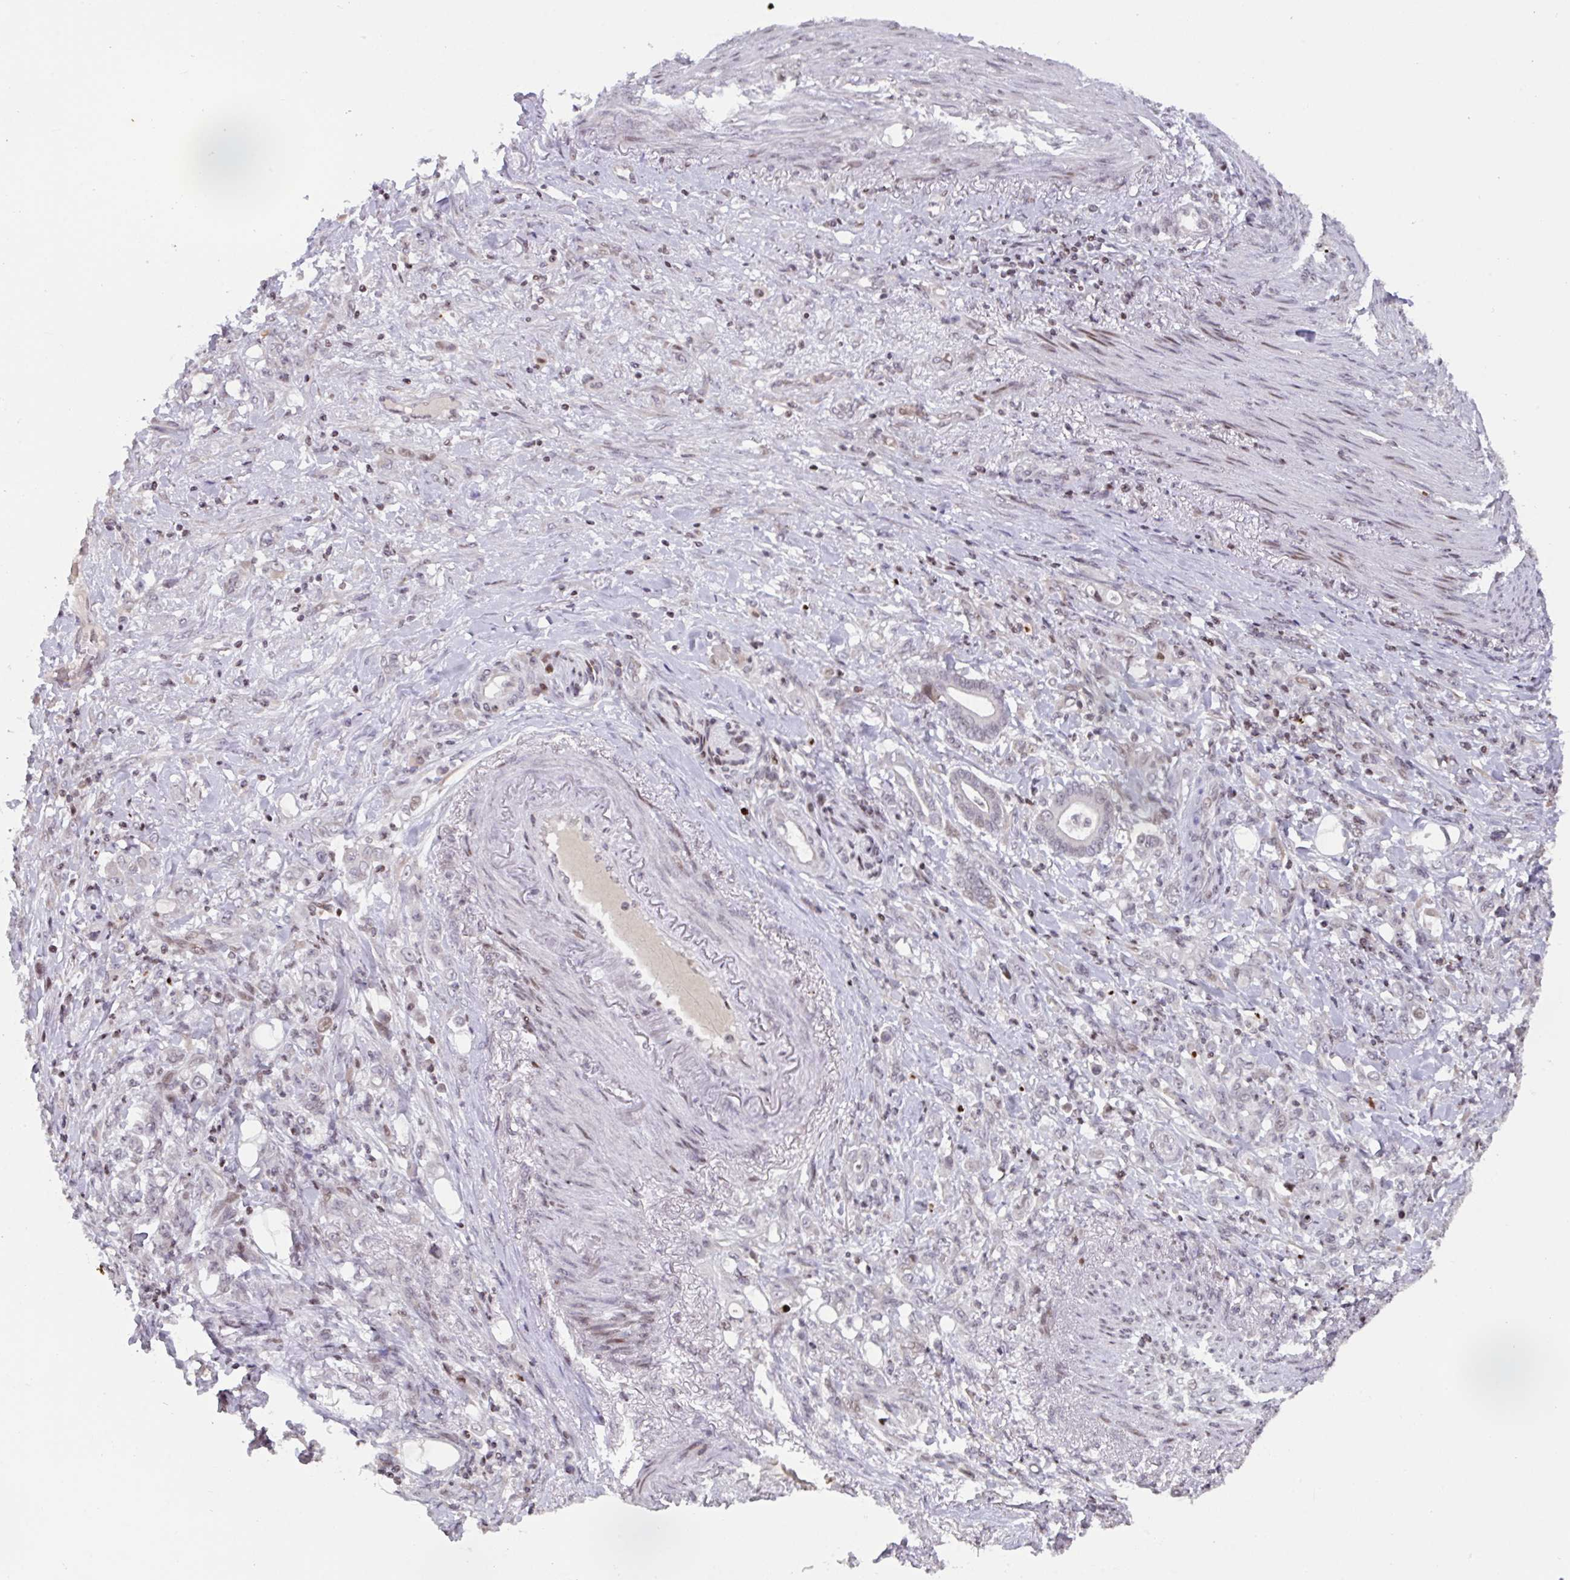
{"staining": {"intensity": "negative", "quantity": "none", "location": "none"}, "tissue": "stomach cancer", "cell_type": "Tumor cells", "image_type": "cancer", "snomed": [{"axis": "morphology", "description": "Adenocarcinoma, NOS"}, {"axis": "topography", "description": "Stomach"}], "caption": "High magnification brightfield microscopy of stomach adenocarcinoma stained with DAB (3,3'-diaminobenzidine) (brown) and counterstained with hematoxylin (blue): tumor cells show no significant expression.", "gene": "PCDHB8", "patient": {"sex": "female", "age": 79}}